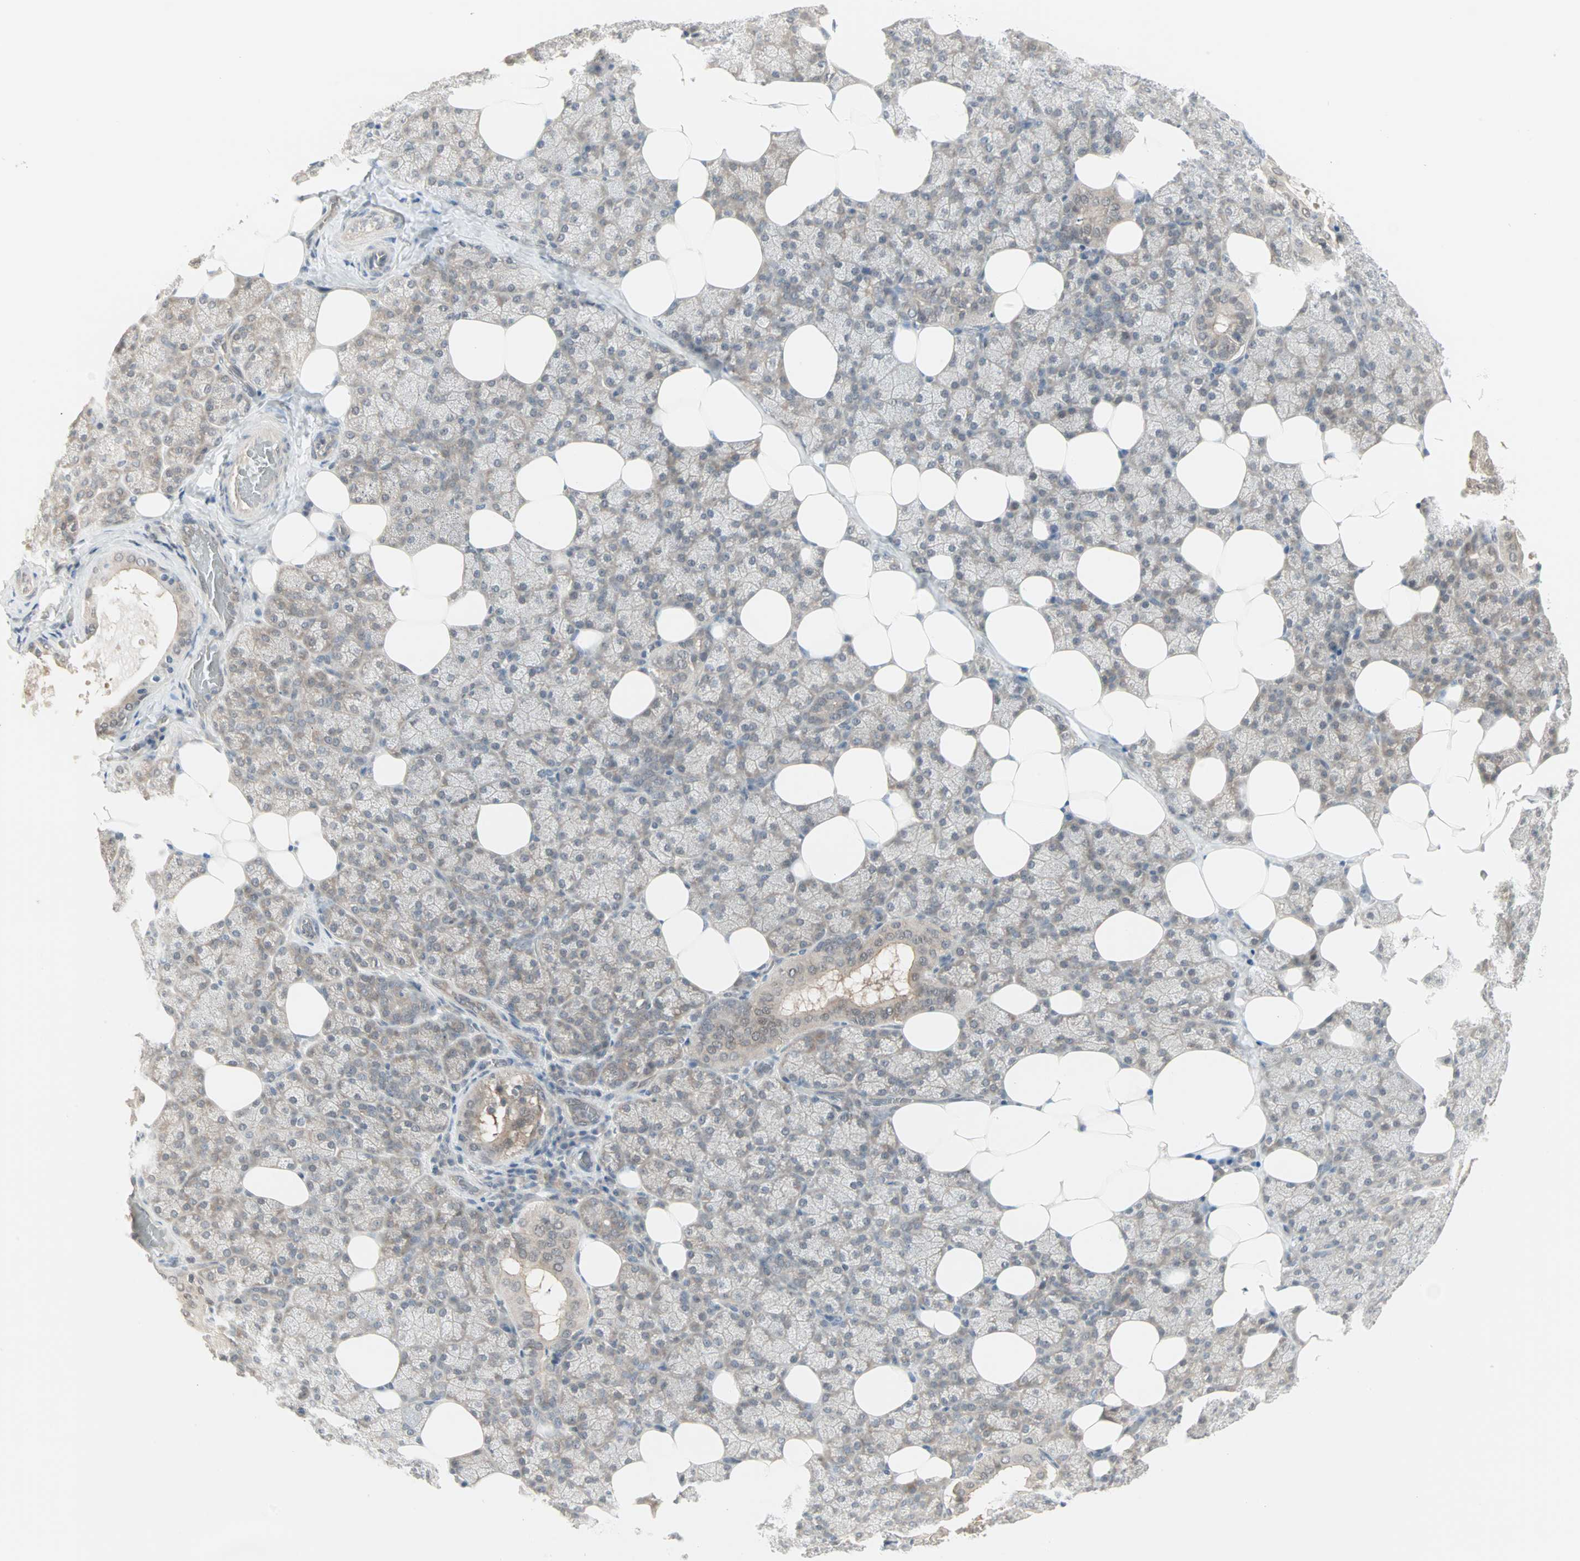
{"staining": {"intensity": "weak", "quantity": "<25%", "location": "cytoplasmic/membranous"}, "tissue": "salivary gland", "cell_type": "Glandular cells", "image_type": "normal", "snomed": [{"axis": "morphology", "description": "Normal tissue, NOS"}, {"axis": "topography", "description": "Lymph node"}, {"axis": "topography", "description": "Salivary gland"}], "caption": "Glandular cells show no significant staining in normal salivary gland. The staining is performed using DAB brown chromogen with nuclei counter-stained in using hematoxylin.", "gene": "PTPA", "patient": {"sex": "male", "age": 8}}